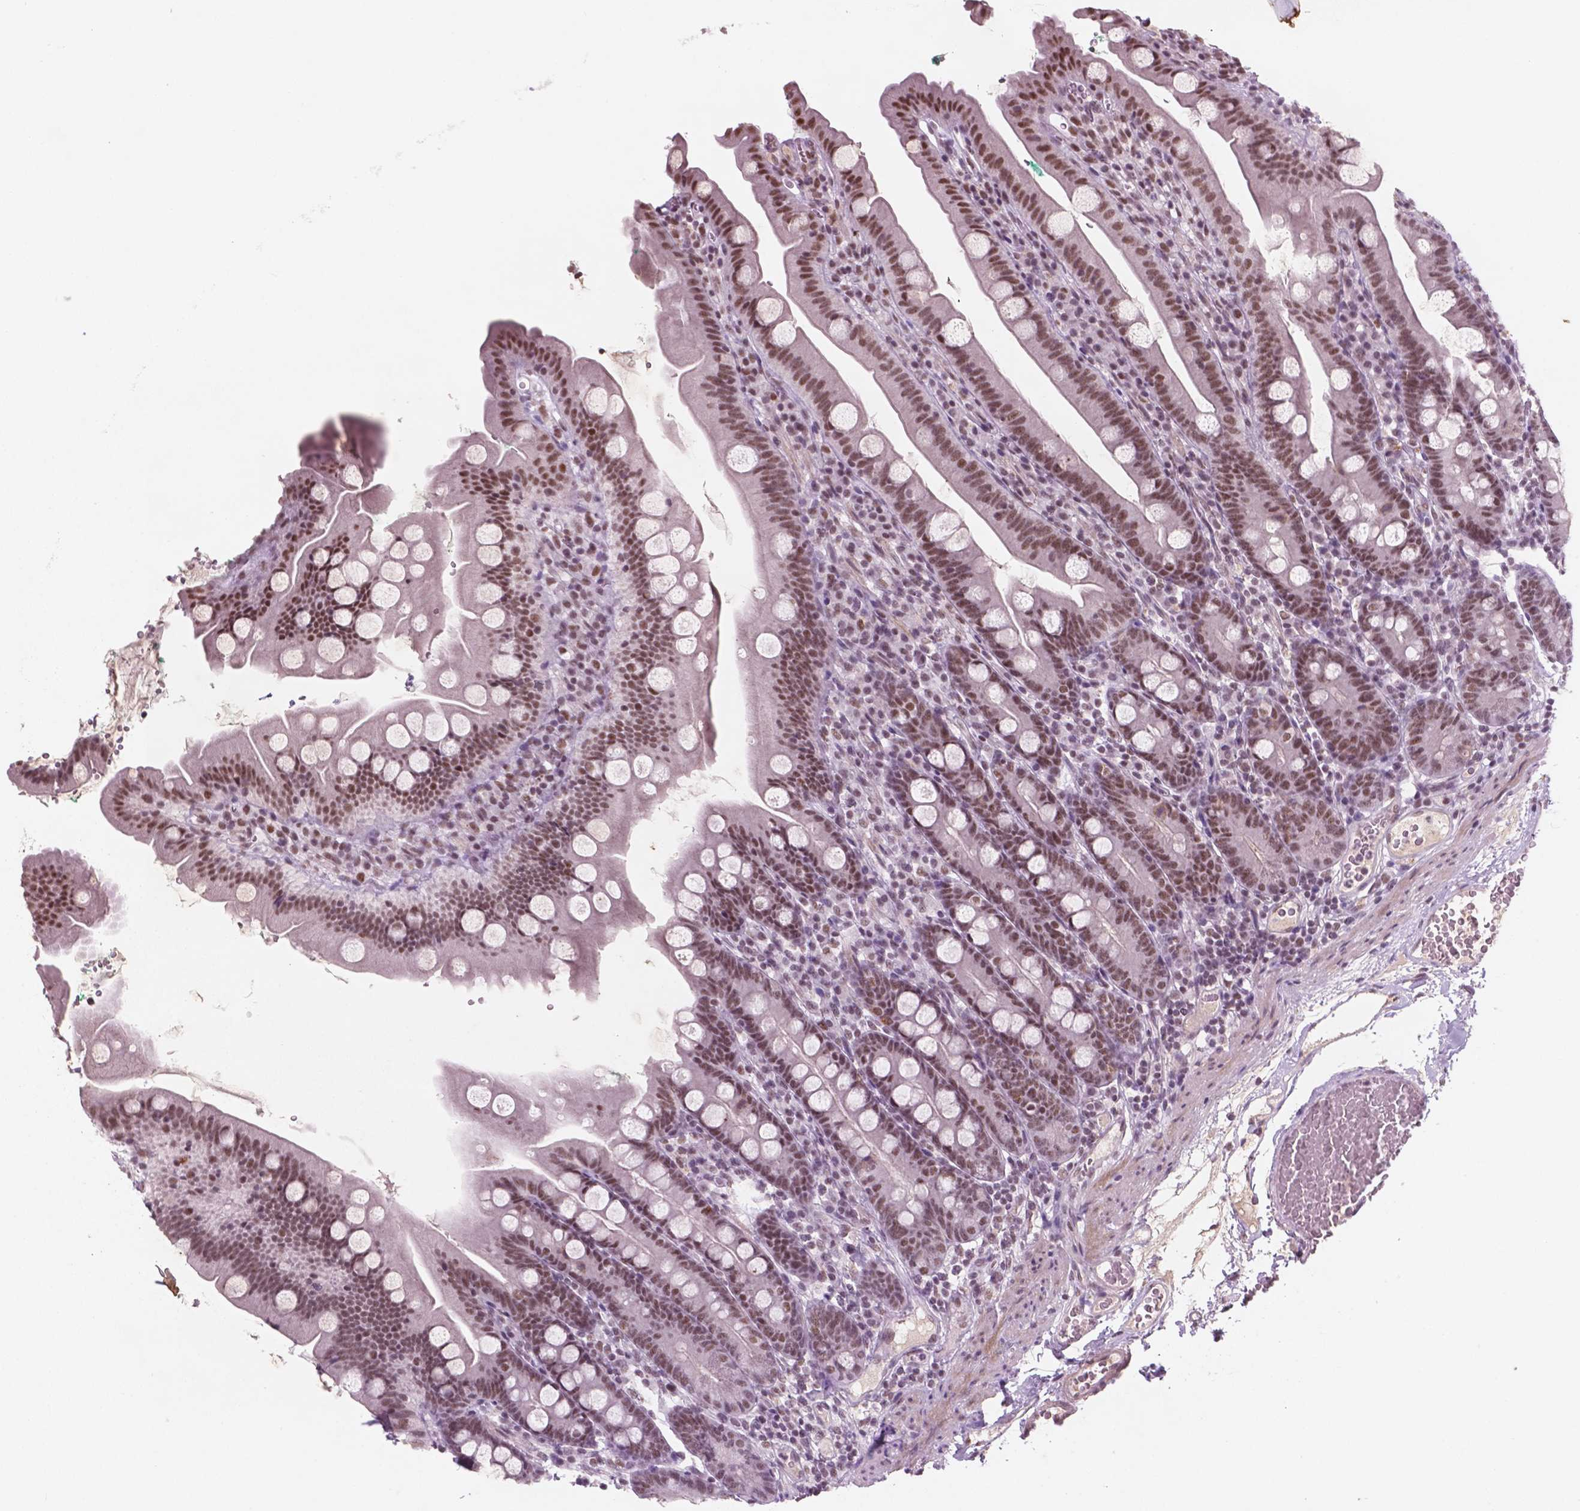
{"staining": {"intensity": "moderate", "quantity": ">75%", "location": "nuclear"}, "tissue": "duodenum", "cell_type": "Glandular cells", "image_type": "normal", "snomed": [{"axis": "morphology", "description": "Normal tissue, NOS"}, {"axis": "topography", "description": "Duodenum"}], "caption": "The image demonstrates staining of benign duodenum, revealing moderate nuclear protein expression (brown color) within glandular cells.", "gene": "CTR9", "patient": {"sex": "female", "age": 67}}